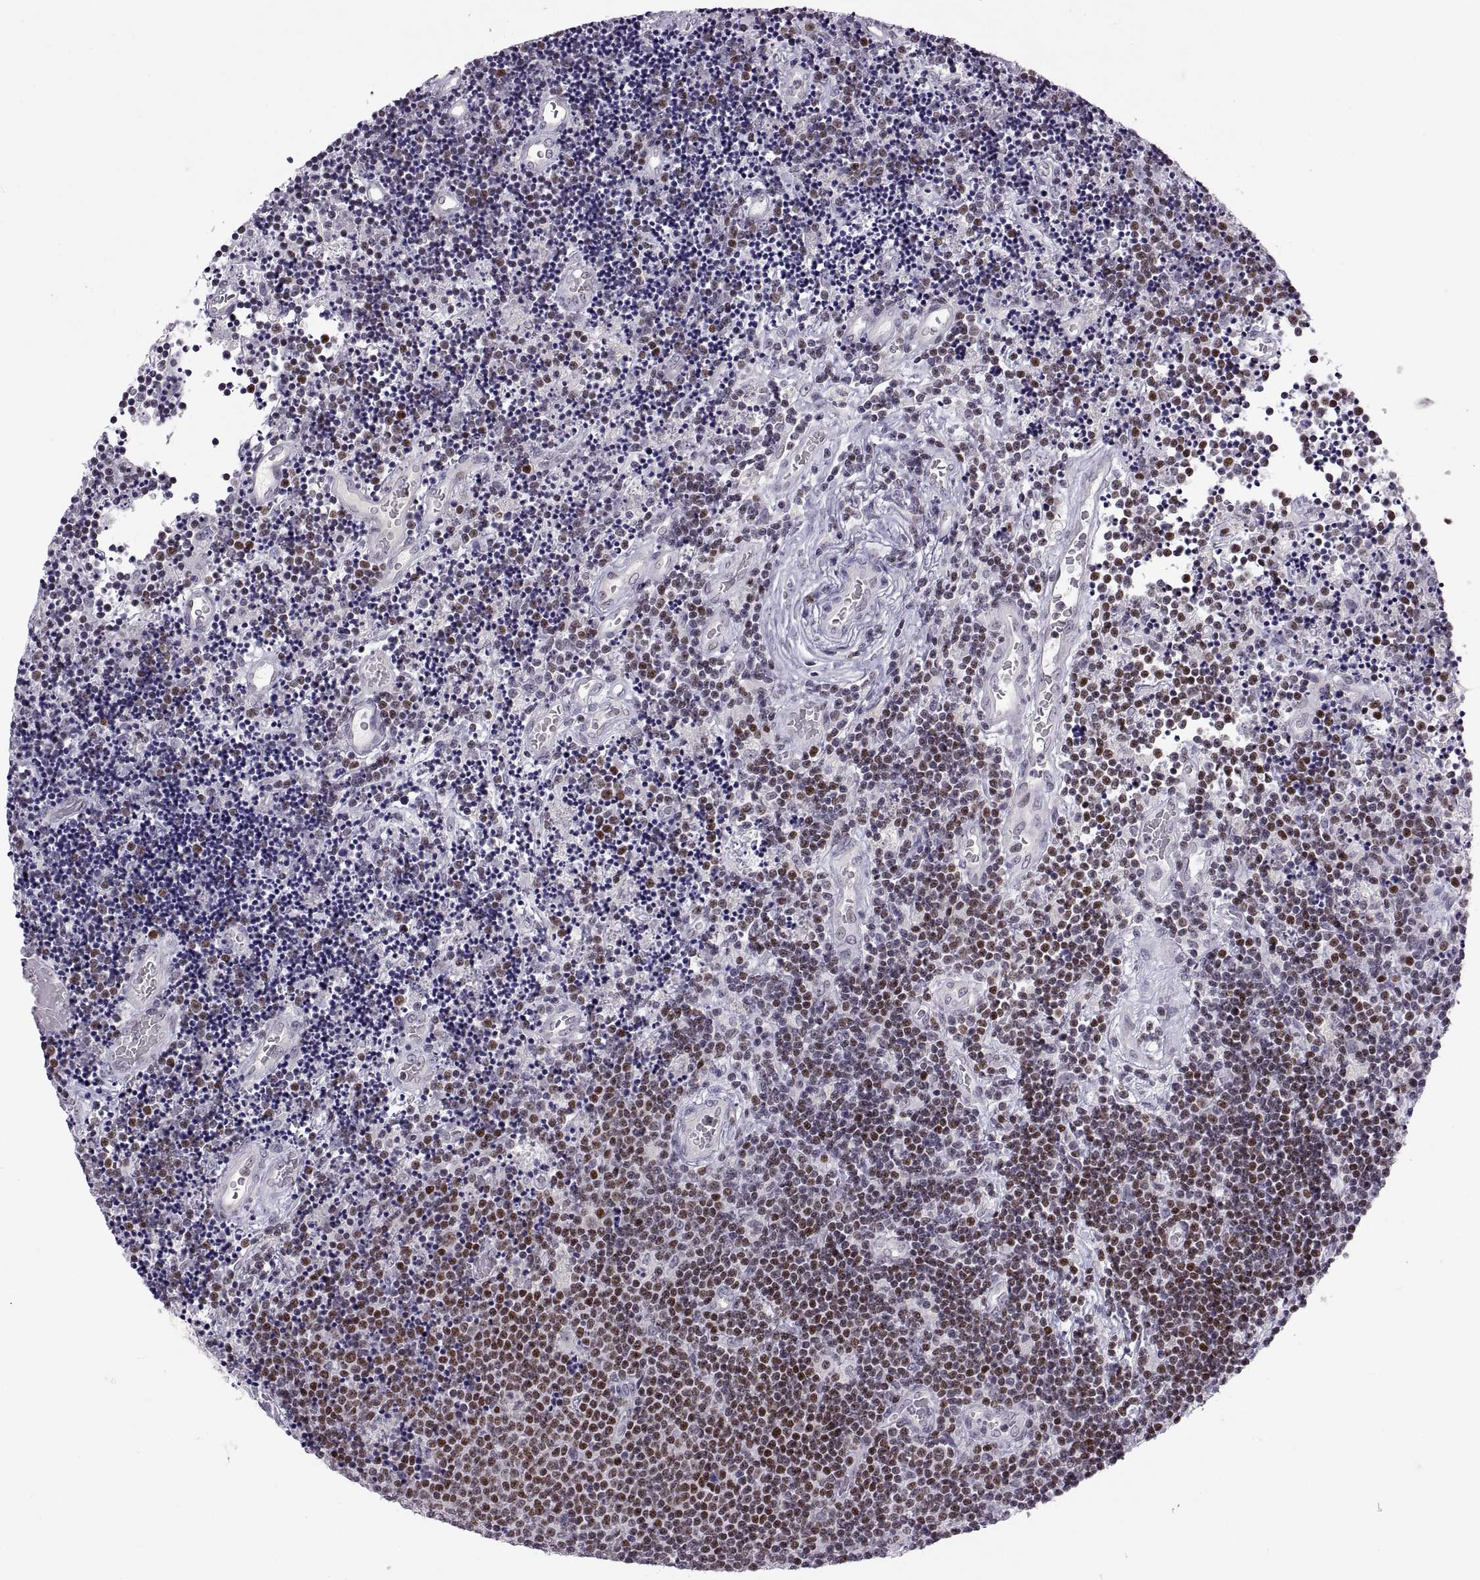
{"staining": {"intensity": "moderate", "quantity": "25%-75%", "location": "nuclear"}, "tissue": "lymphoma", "cell_type": "Tumor cells", "image_type": "cancer", "snomed": [{"axis": "morphology", "description": "Malignant lymphoma, non-Hodgkin's type, Low grade"}, {"axis": "topography", "description": "Brain"}], "caption": "This histopathology image demonstrates immunohistochemistry staining of human lymphoma, with medium moderate nuclear positivity in approximately 25%-75% of tumor cells.", "gene": "NEK2", "patient": {"sex": "female", "age": 66}}